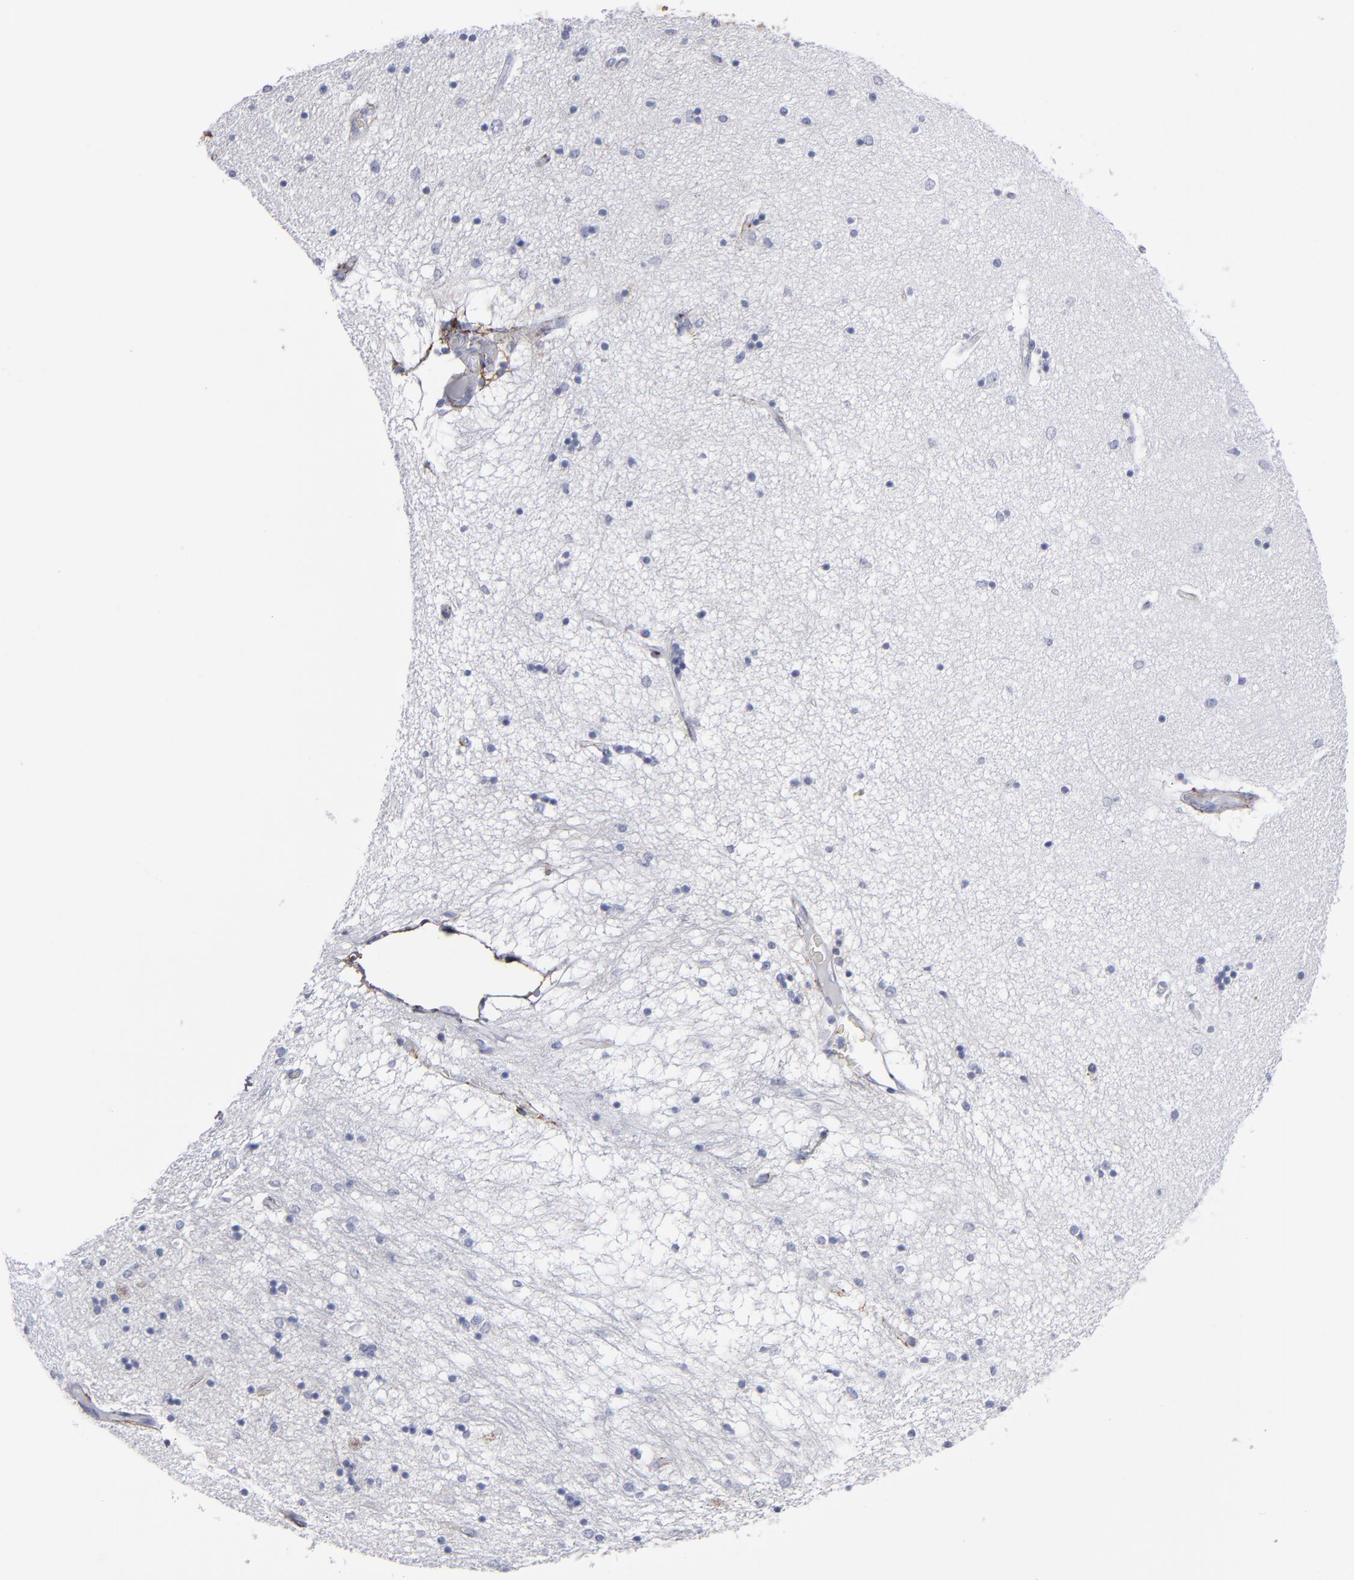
{"staining": {"intensity": "negative", "quantity": "none", "location": "none"}, "tissue": "hippocampus", "cell_type": "Glial cells", "image_type": "normal", "snomed": [{"axis": "morphology", "description": "Normal tissue, NOS"}, {"axis": "topography", "description": "Hippocampus"}], "caption": "Immunohistochemistry (IHC) histopathology image of normal hippocampus stained for a protein (brown), which demonstrates no expression in glial cells. Brightfield microscopy of IHC stained with DAB (brown) and hematoxylin (blue), captured at high magnification.", "gene": "EMILIN1", "patient": {"sex": "female", "age": 54}}